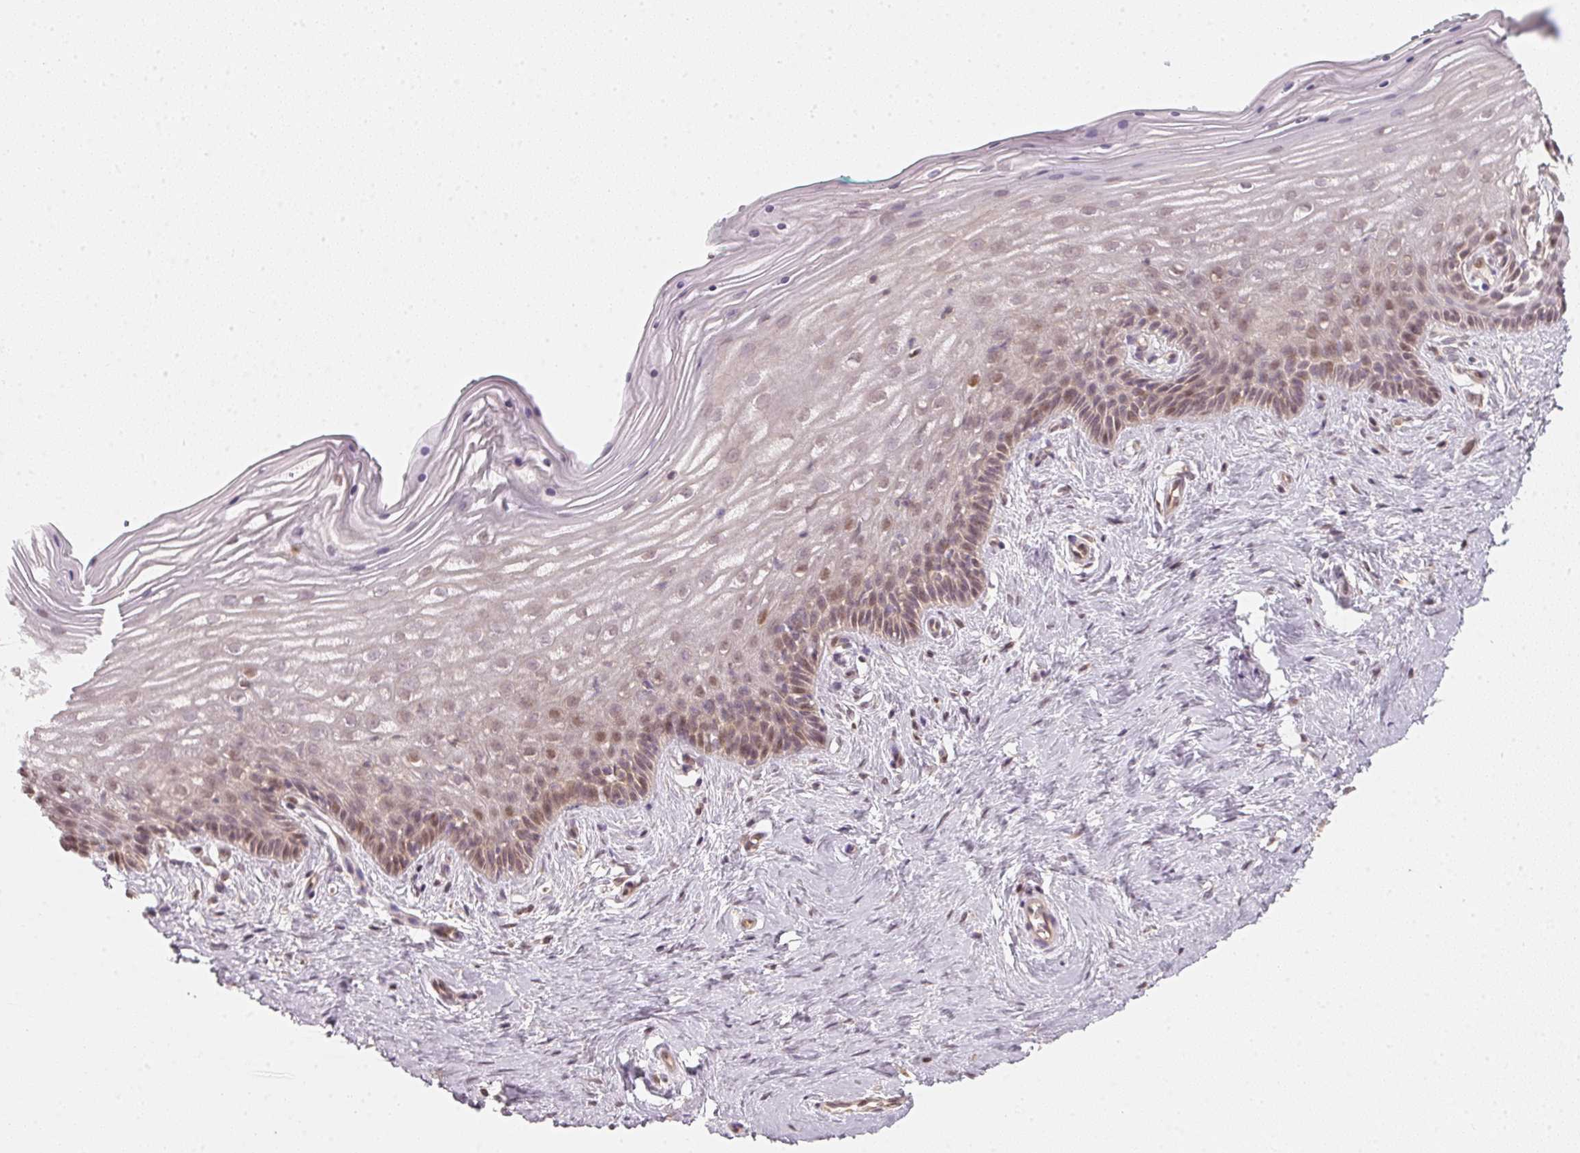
{"staining": {"intensity": "weak", "quantity": "25%-75%", "location": "nuclear"}, "tissue": "vagina", "cell_type": "Squamous epithelial cells", "image_type": "normal", "snomed": [{"axis": "morphology", "description": "Normal tissue, NOS"}, {"axis": "topography", "description": "Vagina"}], "caption": "This is a histology image of IHC staining of benign vagina, which shows weak positivity in the nuclear of squamous epithelial cells.", "gene": "UBE2L3", "patient": {"sex": "female", "age": 45}}